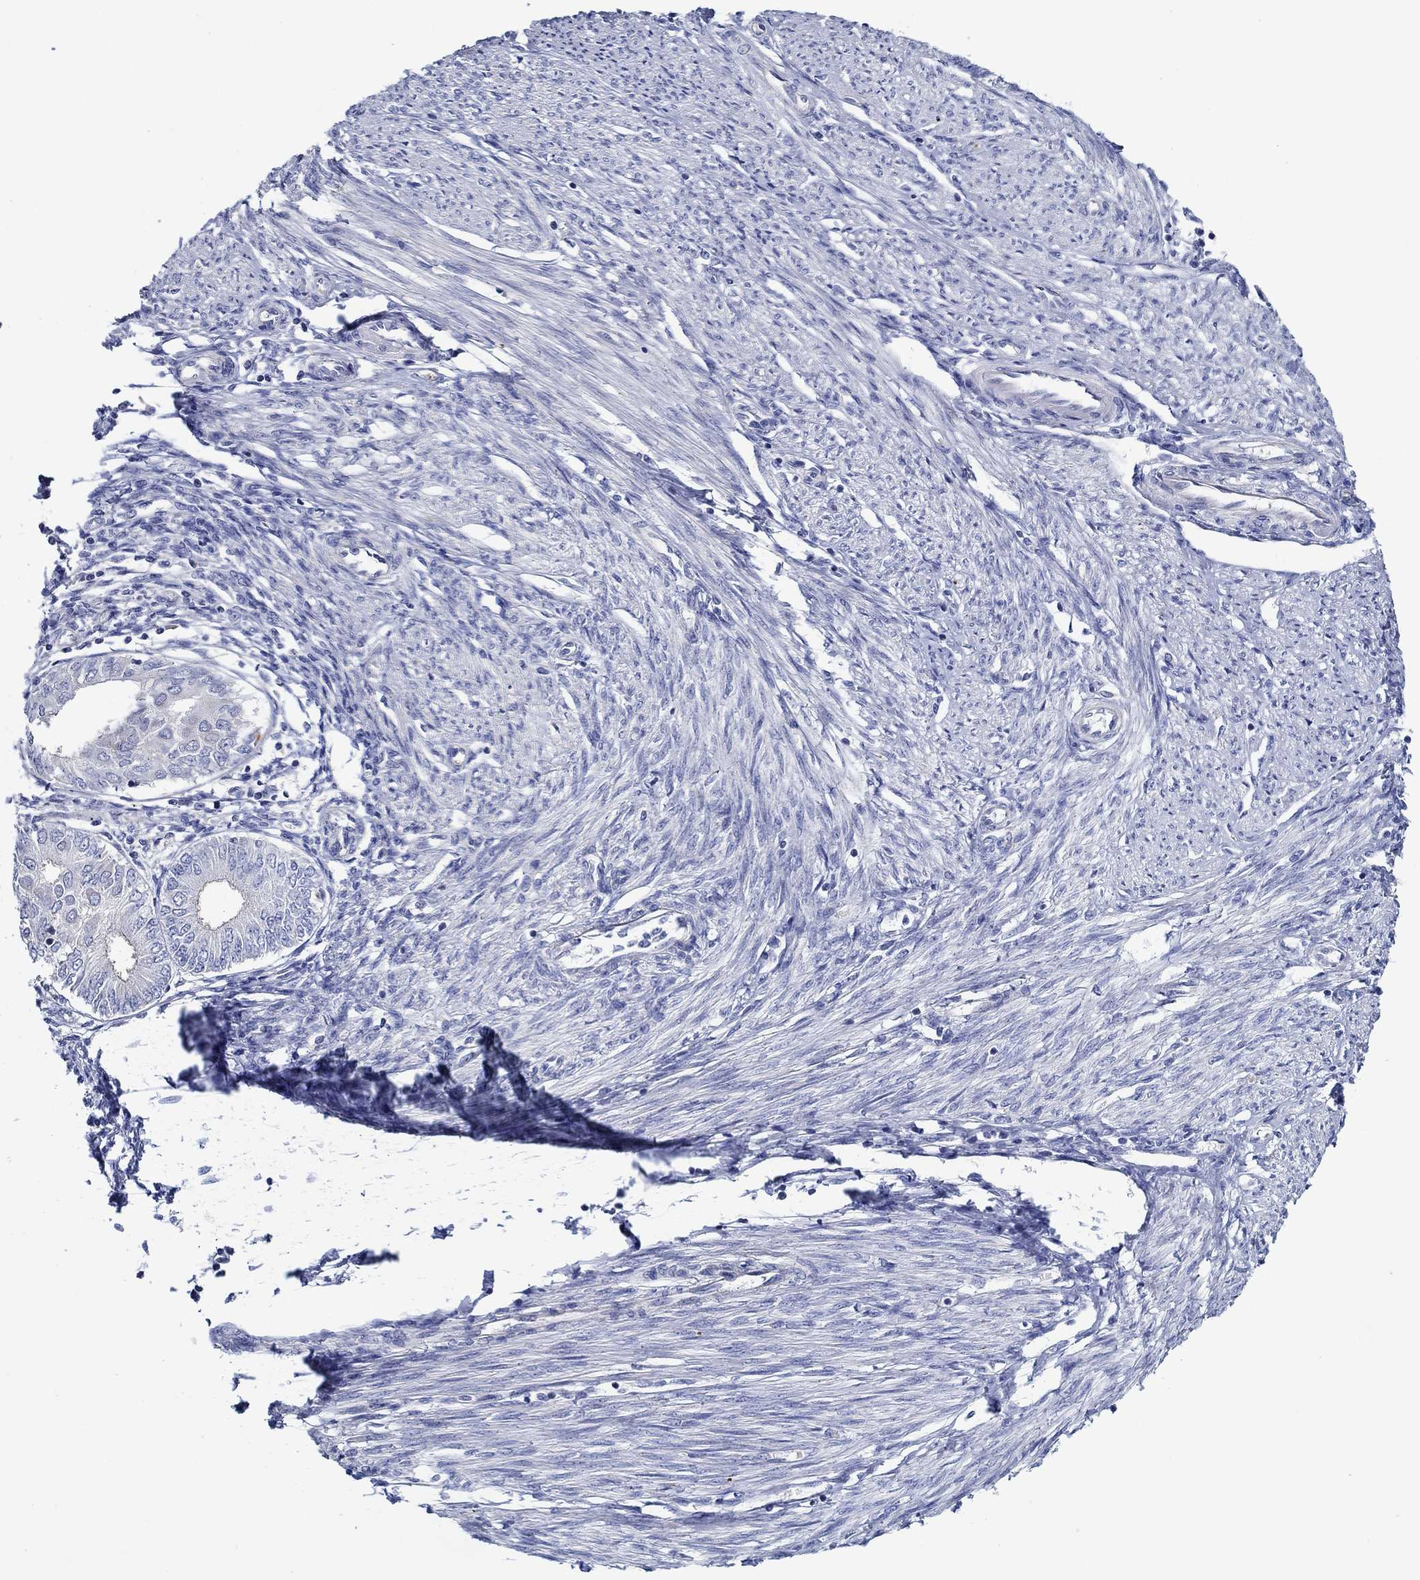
{"staining": {"intensity": "negative", "quantity": "none", "location": "none"}, "tissue": "endometrial cancer", "cell_type": "Tumor cells", "image_type": "cancer", "snomed": [{"axis": "morphology", "description": "Adenocarcinoma, NOS"}, {"axis": "topography", "description": "Endometrium"}], "caption": "IHC photomicrograph of neoplastic tissue: human endometrial cancer (adenocarcinoma) stained with DAB (3,3'-diaminobenzidine) shows no significant protein positivity in tumor cells.", "gene": "CFAP61", "patient": {"sex": "female", "age": 68}}